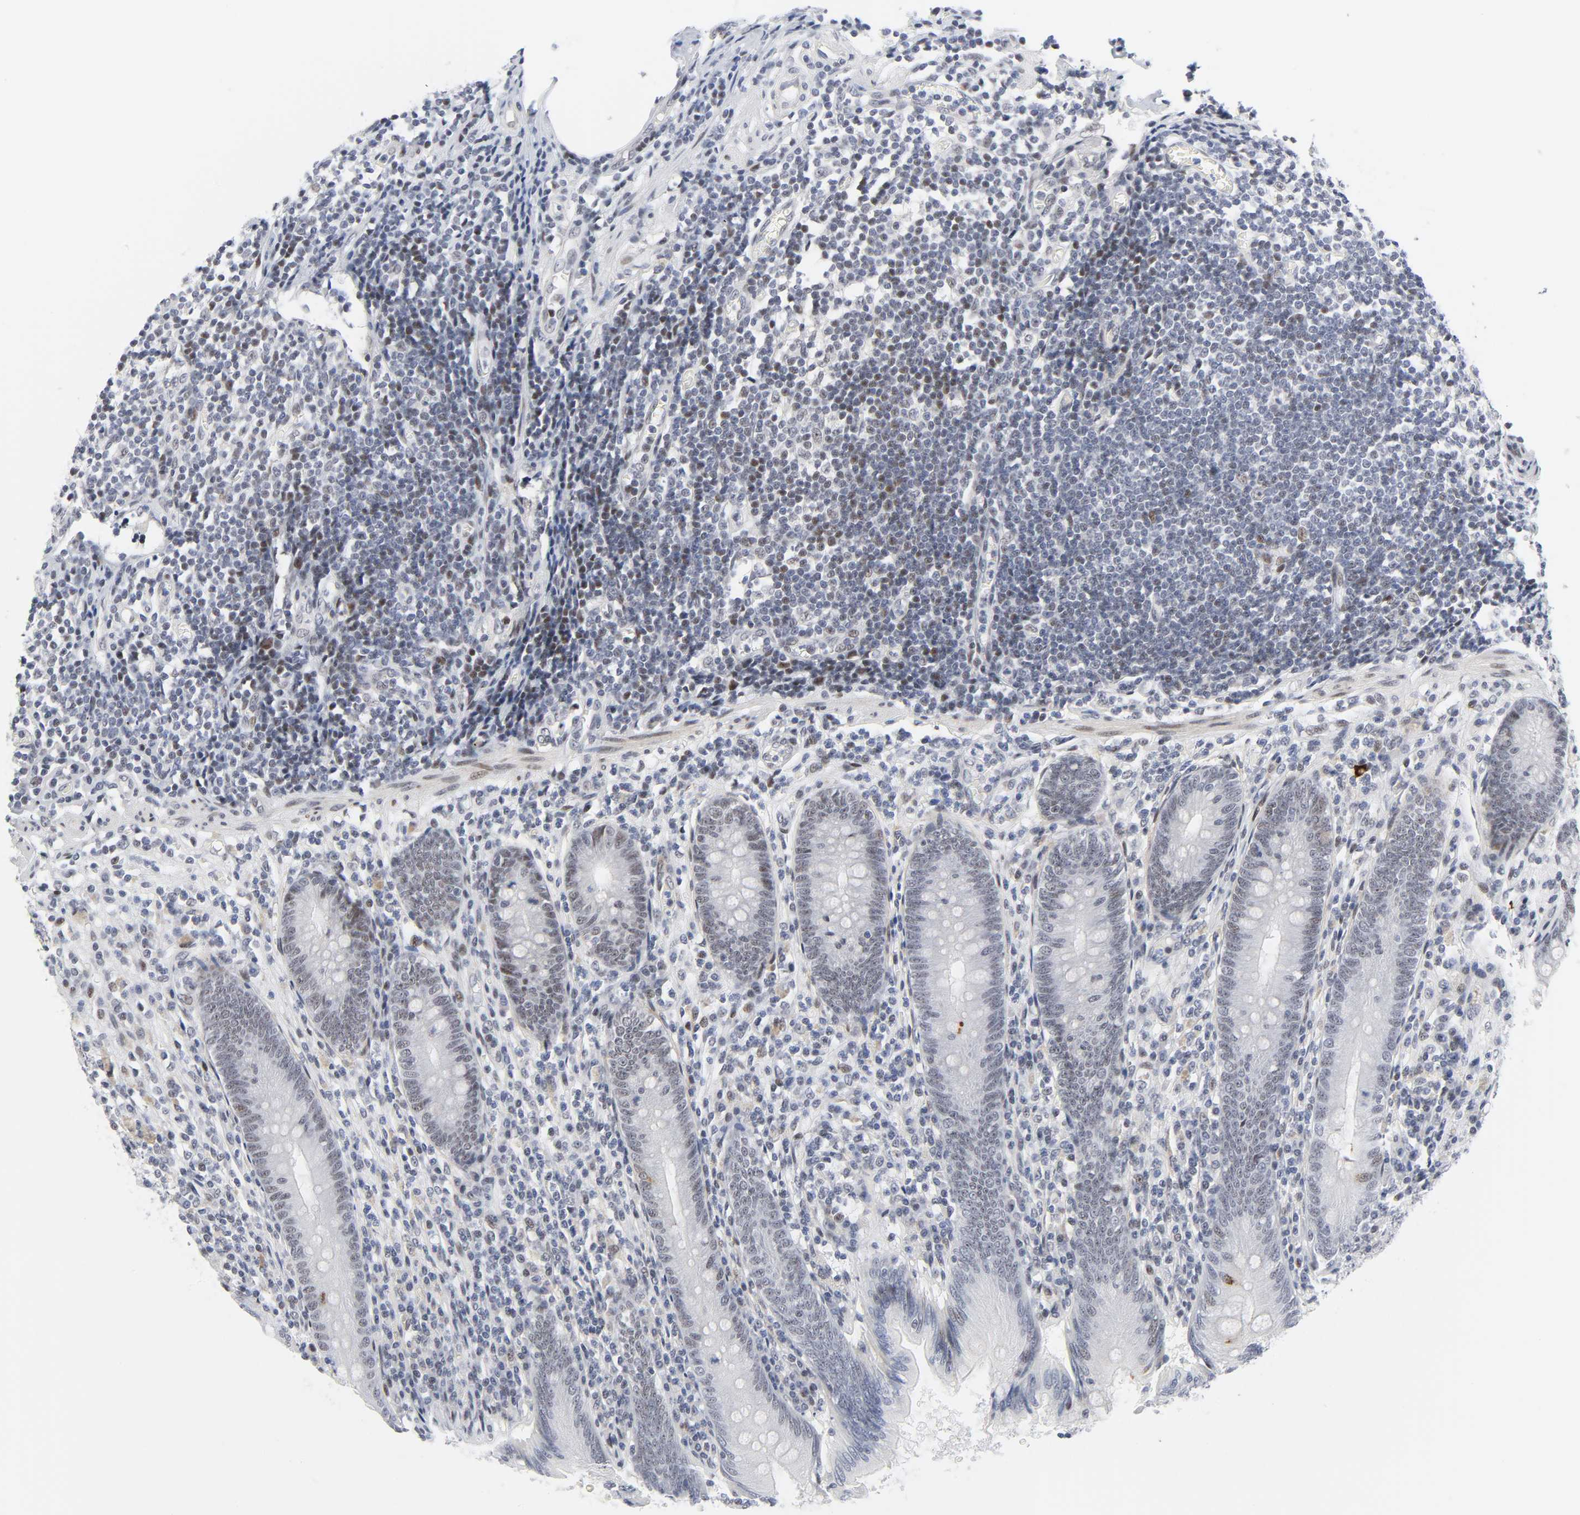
{"staining": {"intensity": "weak", "quantity": "<25%", "location": "nuclear"}, "tissue": "appendix", "cell_type": "Glandular cells", "image_type": "normal", "snomed": [{"axis": "morphology", "description": "Normal tissue, NOS"}, {"axis": "morphology", "description": "Inflammation, NOS"}, {"axis": "topography", "description": "Appendix"}], "caption": "Image shows no protein expression in glandular cells of unremarkable appendix.", "gene": "DIDO1", "patient": {"sex": "male", "age": 46}}